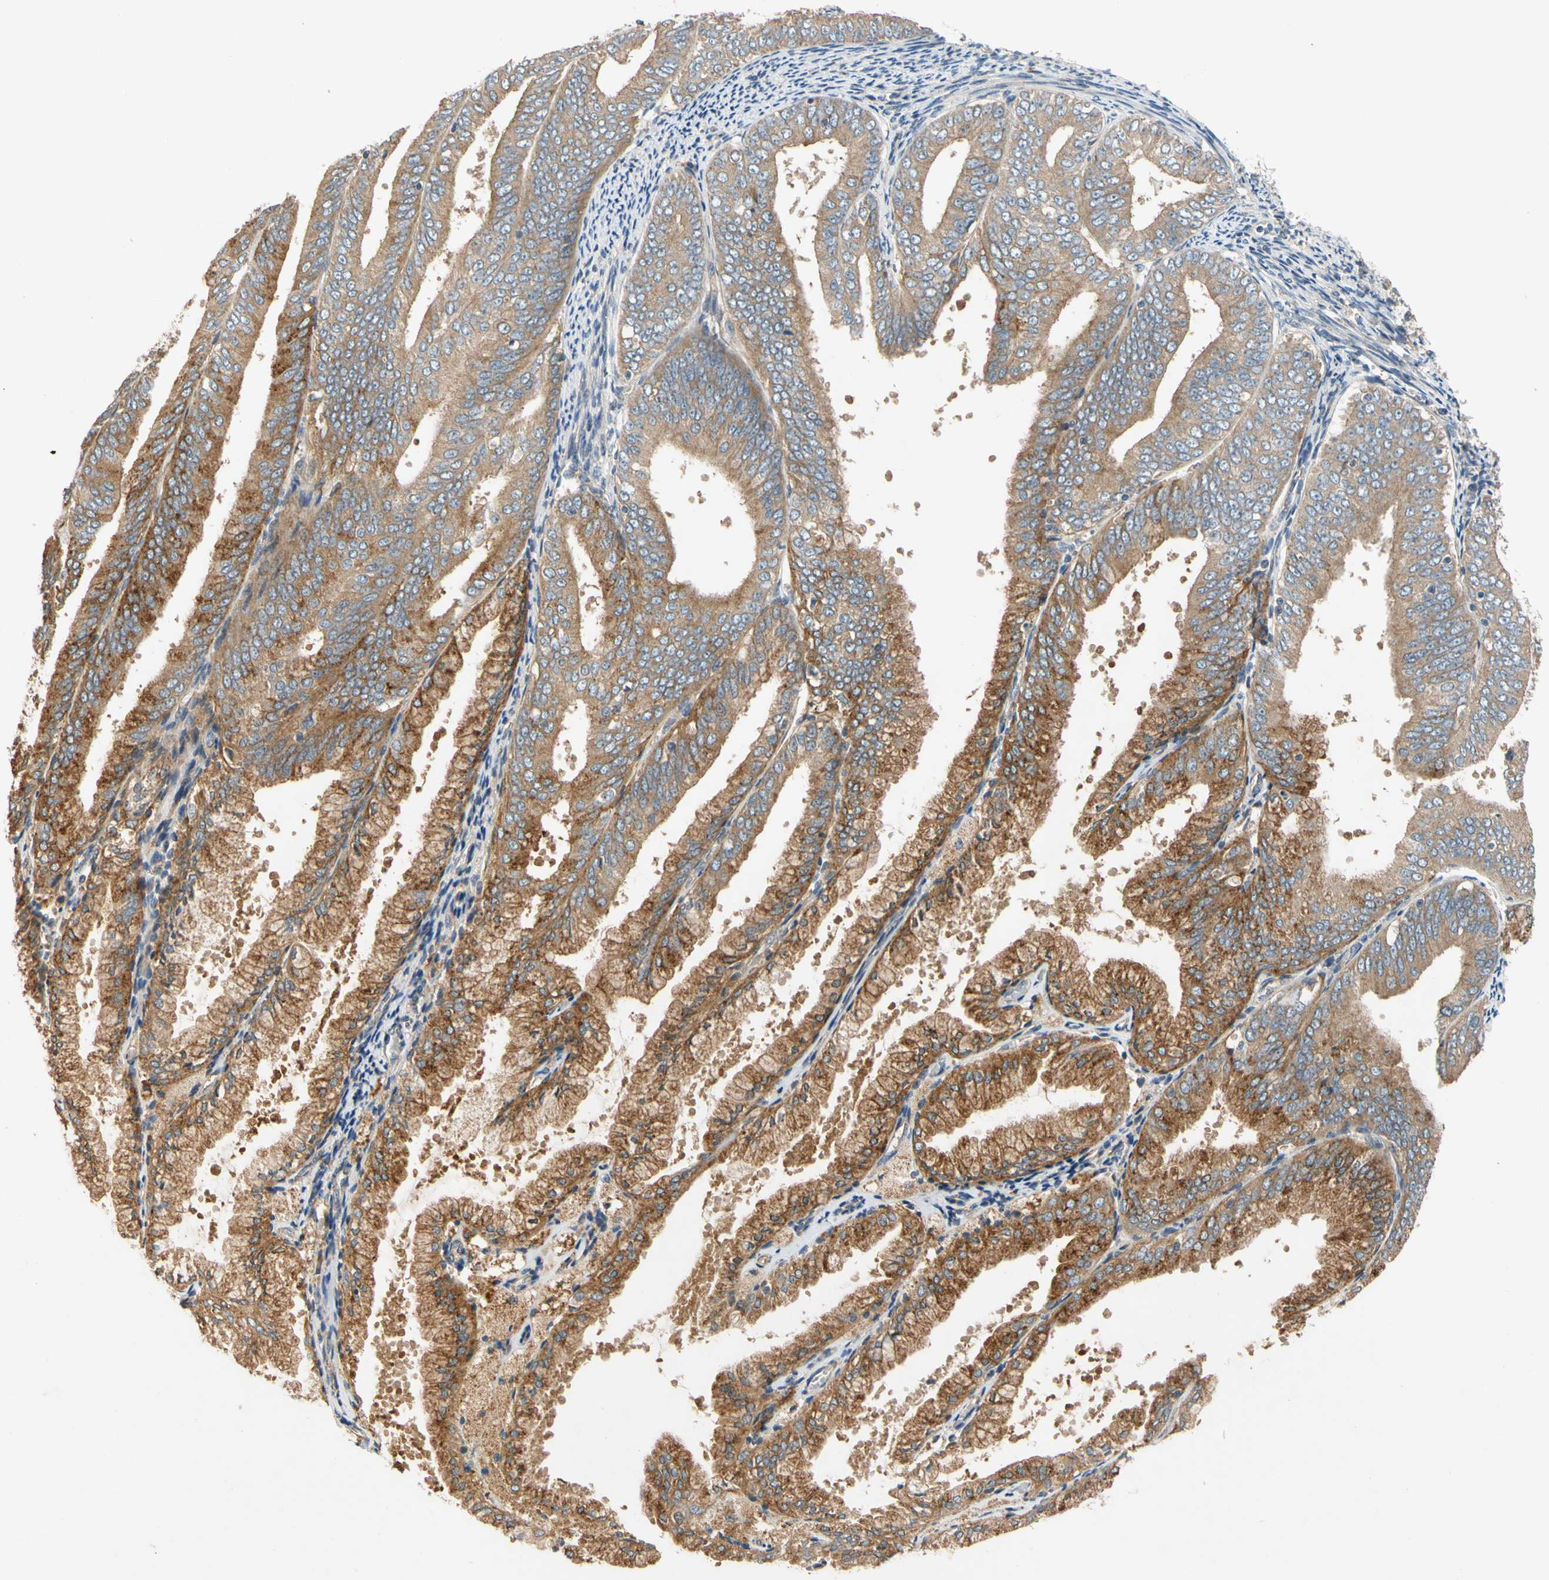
{"staining": {"intensity": "strong", "quantity": "25%-75%", "location": "cytoplasmic/membranous"}, "tissue": "endometrial cancer", "cell_type": "Tumor cells", "image_type": "cancer", "snomed": [{"axis": "morphology", "description": "Adenocarcinoma, NOS"}, {"axis": "topography", "description": "Endometrium"}], "caption": "Immunohistochemical staining of endometrial cancer shows high levels of strong cytoplasmic/membranous protein expression in approximately 25%-75% of tumor cells.", "gene": "USP46", "patient": {"sex": "female", "age": 63}}